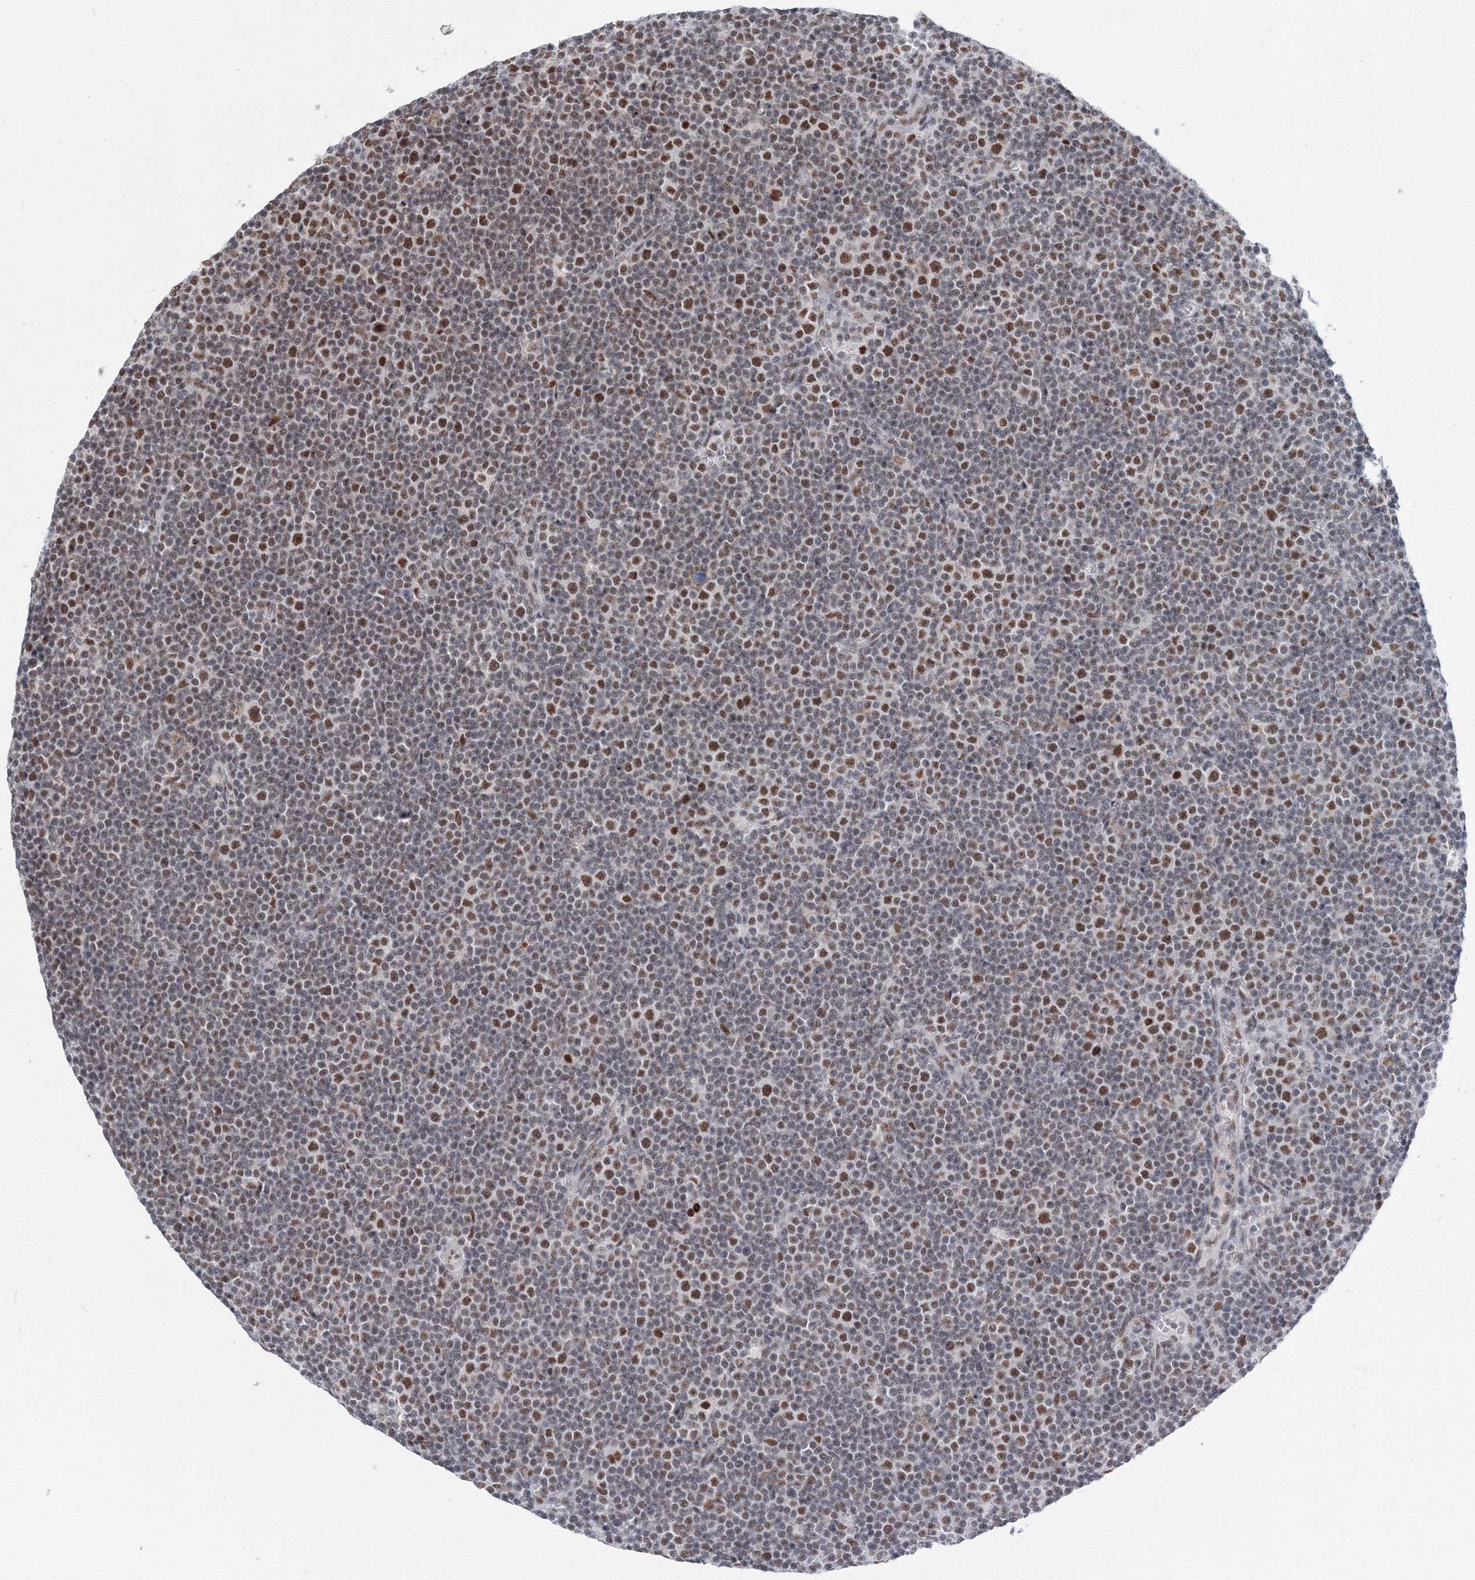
{"staining": {"intensity": "strong", "quantity": ">75%", "location": "nuclear"}, "tissue": "lymphoma", "cell_type": "Tumor cells", "image_type": "cancer", "snomed": [{"axis": "morphology", "description": "Malignant lymphoma, non-Hodgkin's type, Low grade"}, {"axis": "topography", "description": "Lymph node"}], "caption": "Low-grade malignant lymphoma, non-Hodgkin's type stained with DAB (3,3'-diaminobenzidine) immunohistochemistry (IHC) reveals high levels of strong nuclear expression in about >75% of tumor cells.", "gene": "SF3B6", "patient": {"sex": "female", "age": 67}}